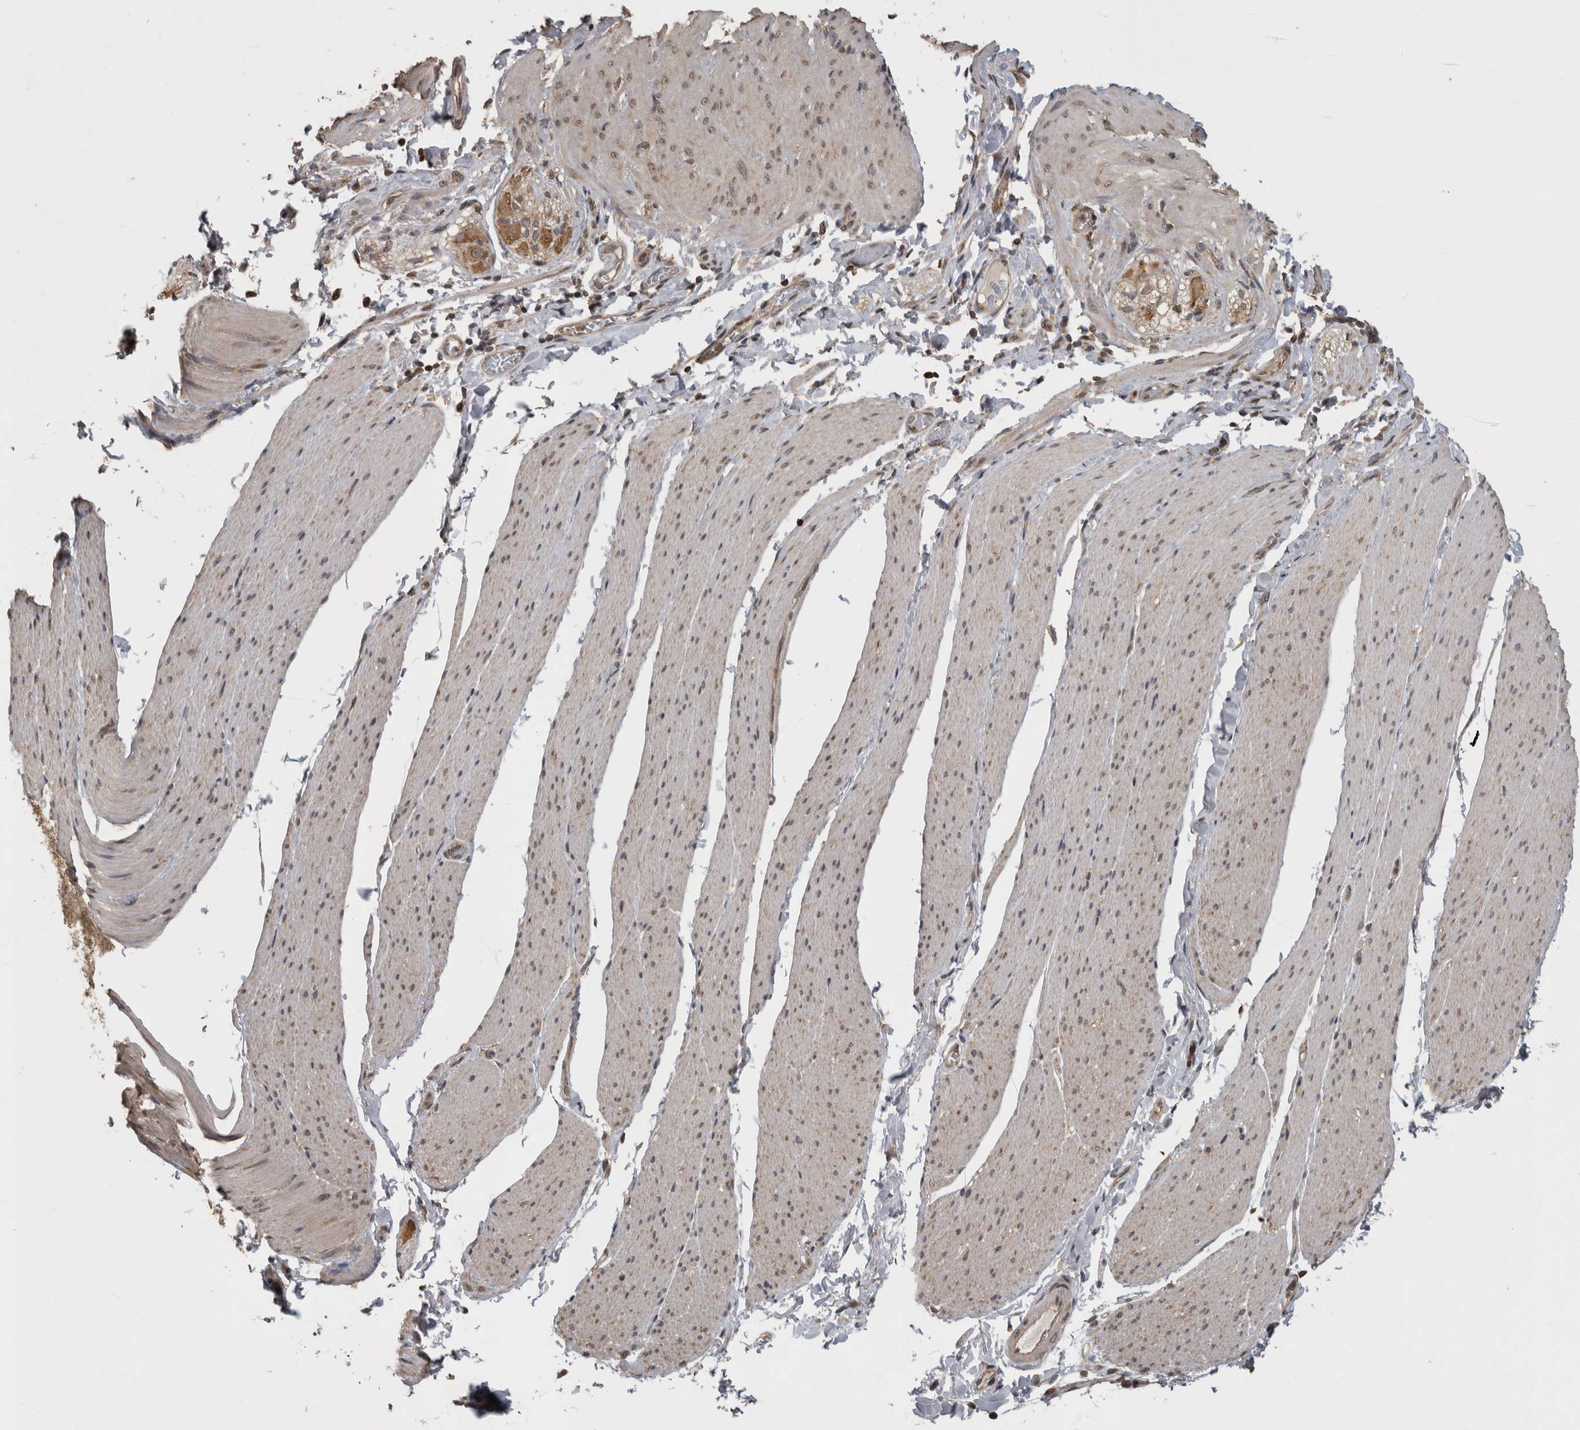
{"staining": {"intensity": "weak", "quantity": "<25%", "location": "cytoplasmic/membranous"}, "tissue": "smooth muscle", "cell_type": "Smooth muscle cells", "image_type": "normal", "snomed": [{"axis": "morphology", "description": "Normal tissue, NOS"}, {"axis": "topography", "description": "Smooth muscle"}, {"axis": "topography", "description": "Small intestine"}], "caption": "This is a image of immunohistochemistry (IHC) staining of unremarkable smooth muscle, which shows no expression in smooth muscle cells.", "gene": "ATXN2", "patient": {"sex": "female", "age": 84}}